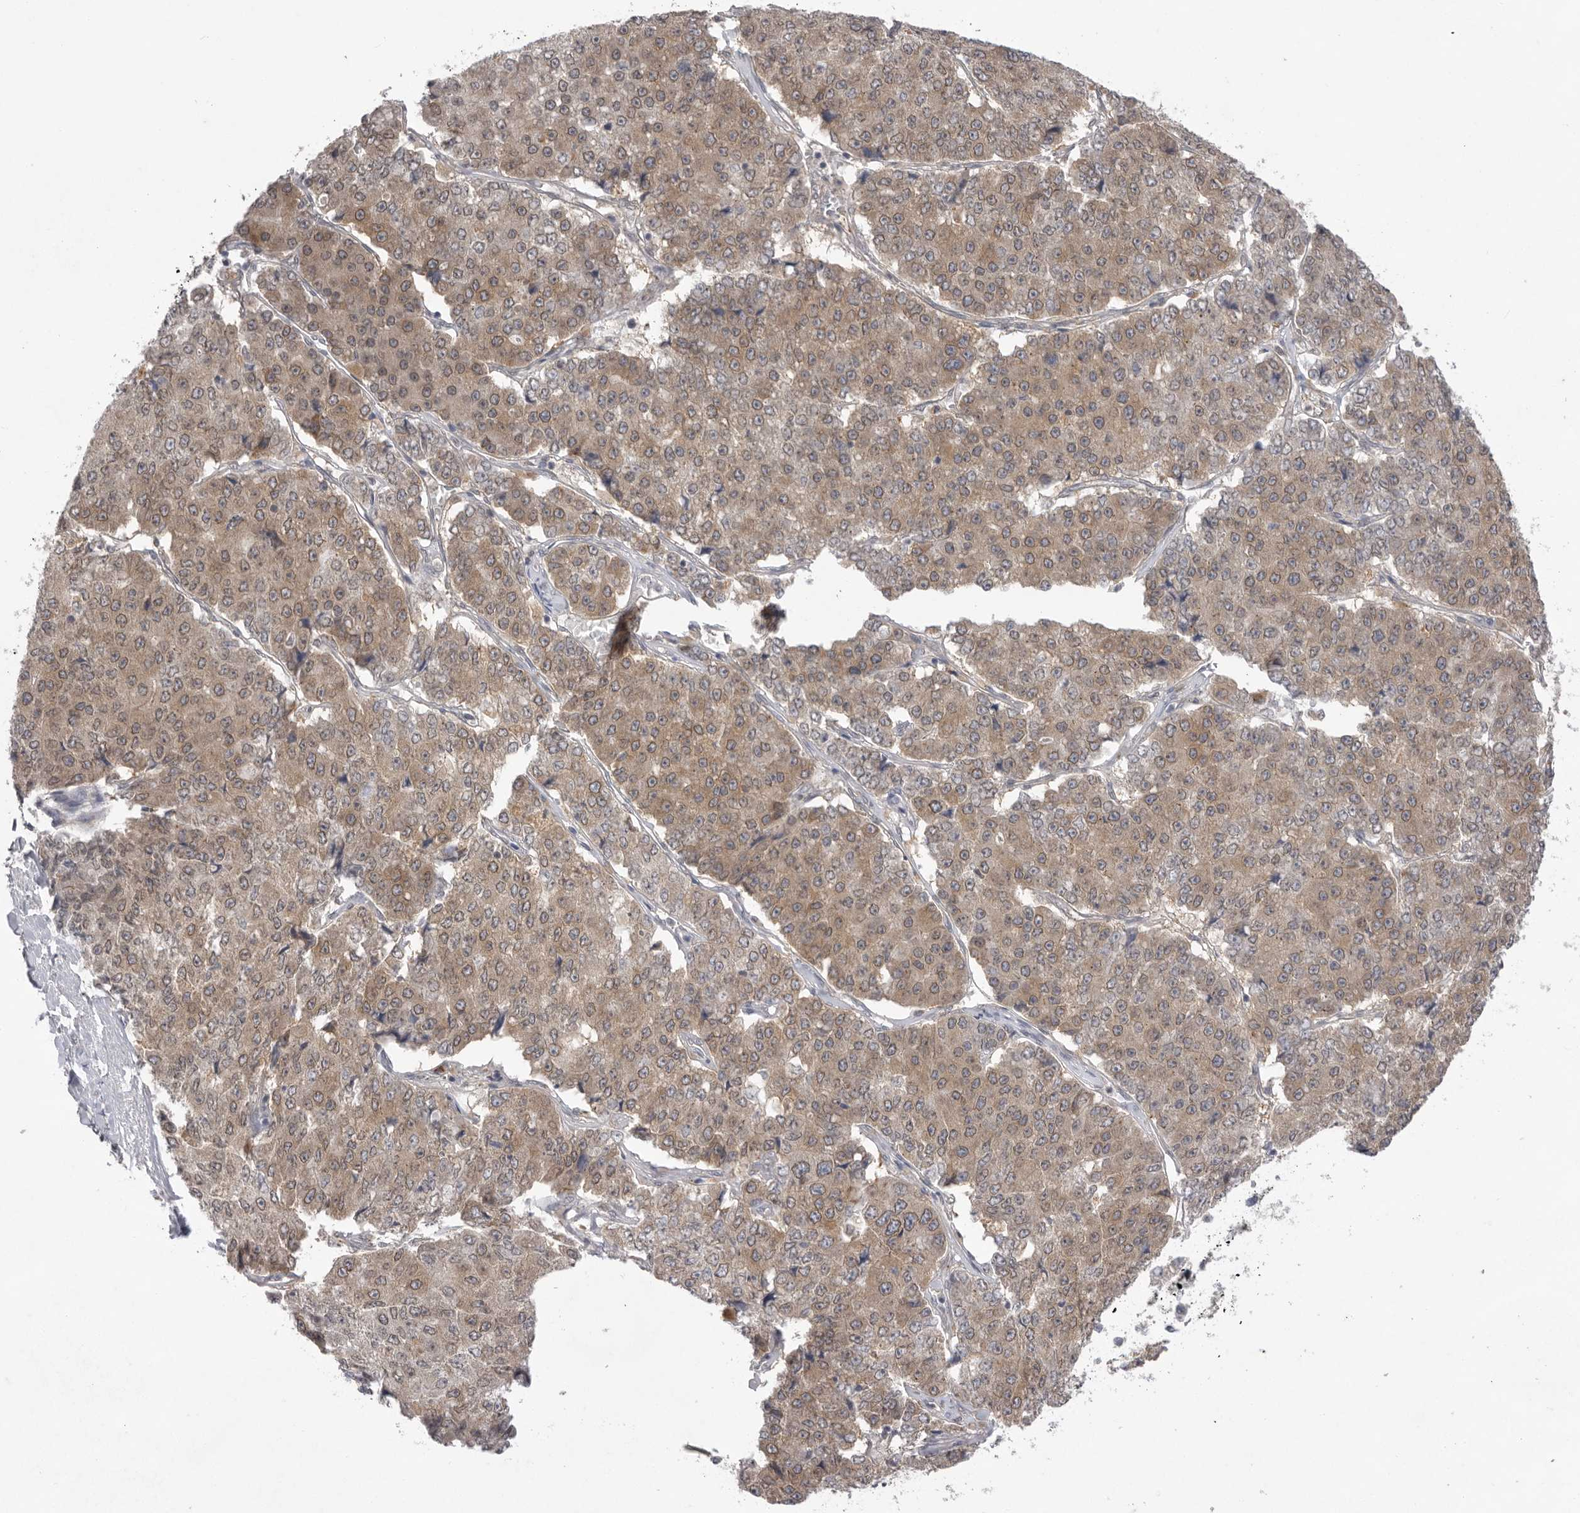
{"staining": {"intensity": "moderate", "quantity": ">75%", "location": "cytoplasmic/membranous"}, "tissue": "pancreatic cancer", "cell_type": "Tumor cells", "image_type": "cancer", "snomed": [{"axis": "morphology", "description": "Adenocarcinoma, NOS"}, {"axis": "topography", "description": "Pancreas"}], "caption": "About >75% of tumor cells in human pancreatic cancer exhibit moderate cytoplasmic/membranous protein positivity as visualized by brown immunohistochemical staining.", "gene": "TLR3", "patient": {"sex": "male", "age": 50}}